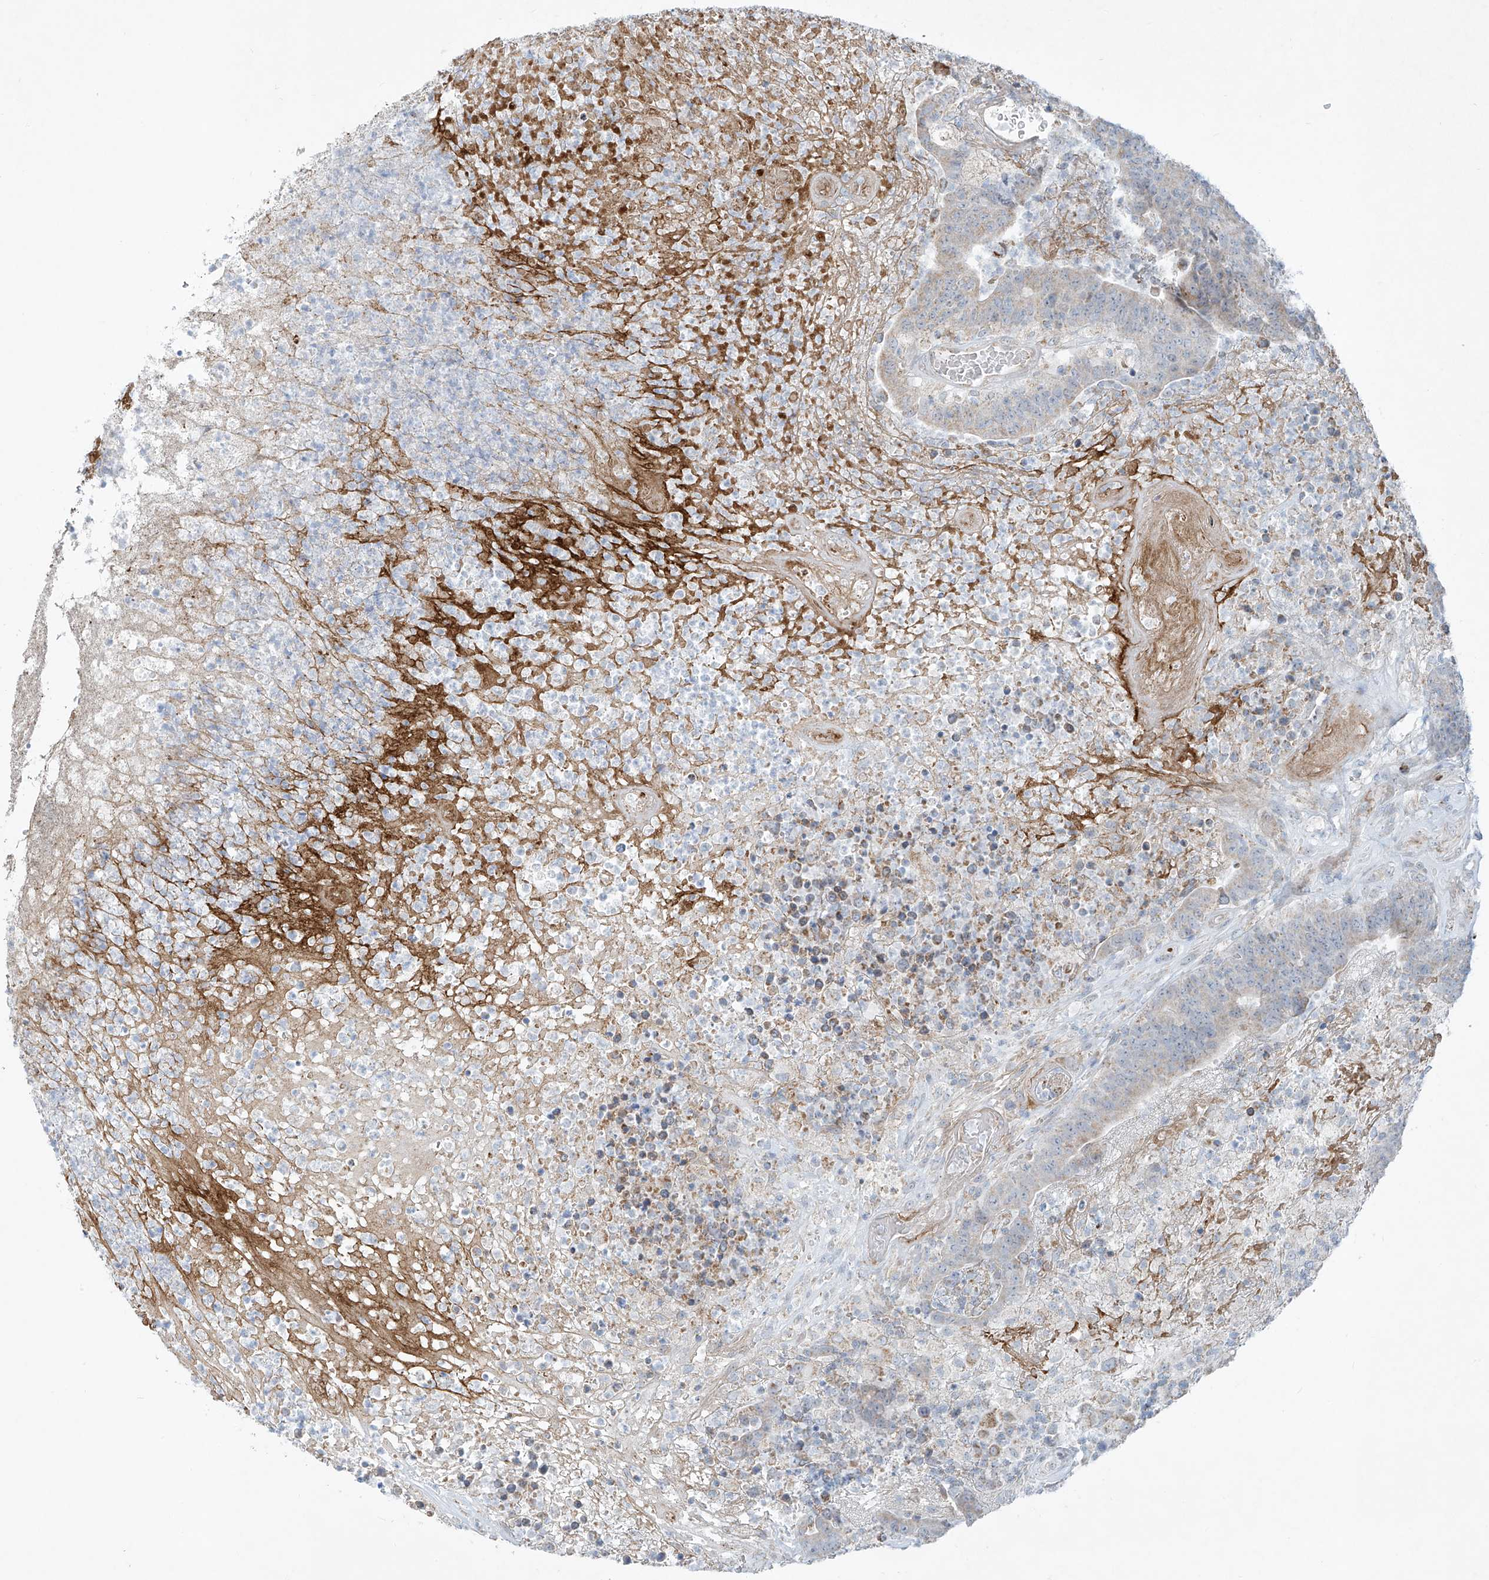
{"staining": {"intensity": "weak", "quantity": "<25%", "location": "cytoplasmic/membranous"}, "tissue": "colorectal cancer", "cell_type": "Tumor cells", "image_type": "cancer", "snomed": [{"axis": "morphology", "description": "Normal tissue, NOS"}, {"axis": "morphology", "description": "Adenocarcinoma, NOS"}, {"axis": "topography", "description": "Colon"}], "caption": "Tumor cells show no significant positivity in colorectal cancer (adenocarcinoma).", "gene": "SMDT1", "patient": {"sex": "female", "age": 75}}